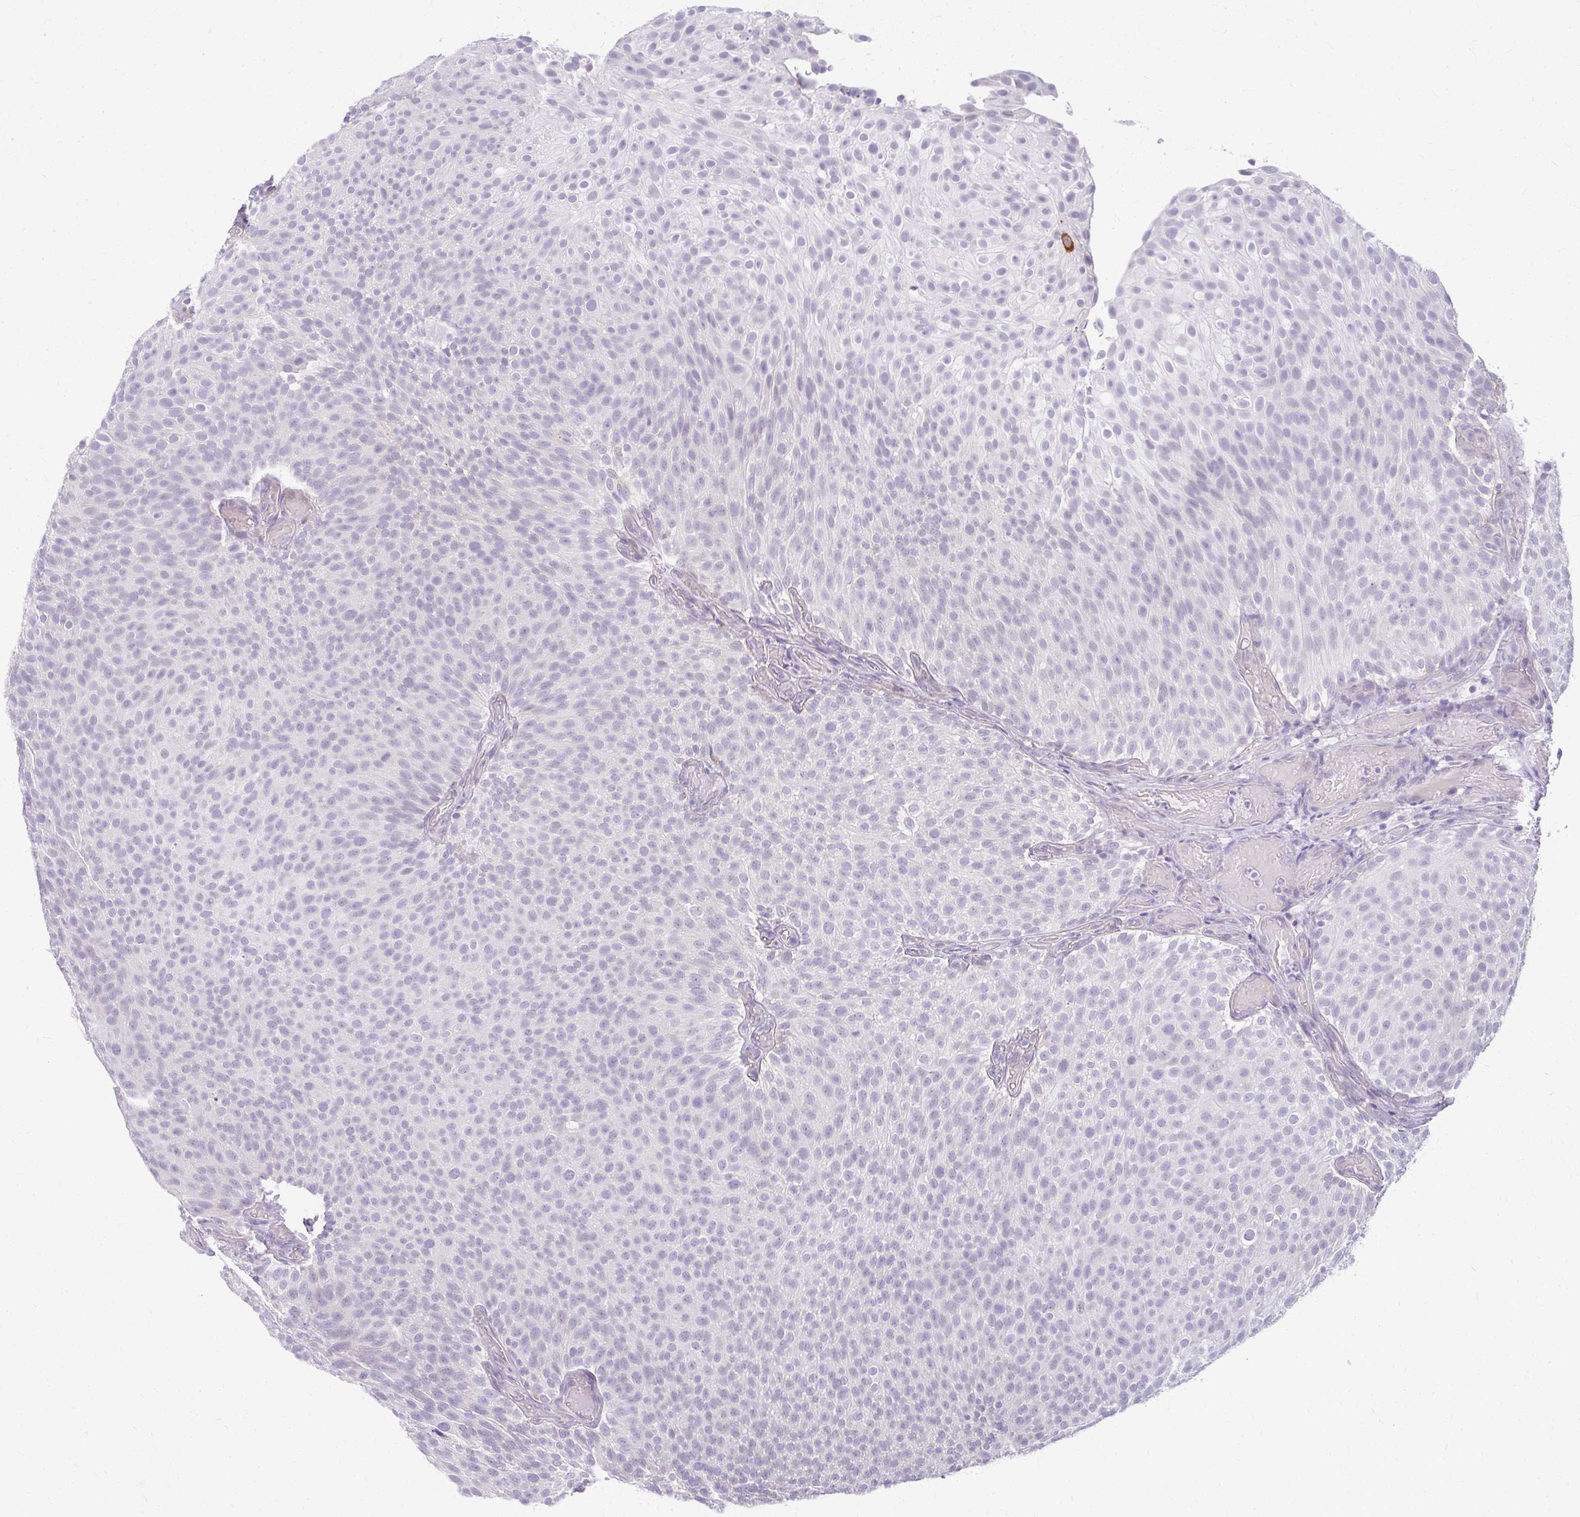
{"staining": {"intensity": "strong", "quantity": "<25%", "location": "cytoplasmic/membranous"}, "tissue": "urothelial cancer", "cell_type": "Tumor cells", "image_type": "cancer", "snomed": [{"axis": "morphology", "description": "Urothelial carcinoma, Low grade"}, {"axis": "topography", "description": "Urinary bladder"}], "caption": "This photomicrograph demonstrates urothelial carcinoma (low-grade) stained with IHC to label a protein in brown. The cytoplasmic/membranous of tumor cells show strong positivity for the protein. Nuclei are counter-stained blue.", "gene": "TEX33", "patient": {"sex": "male", "age": 78}}